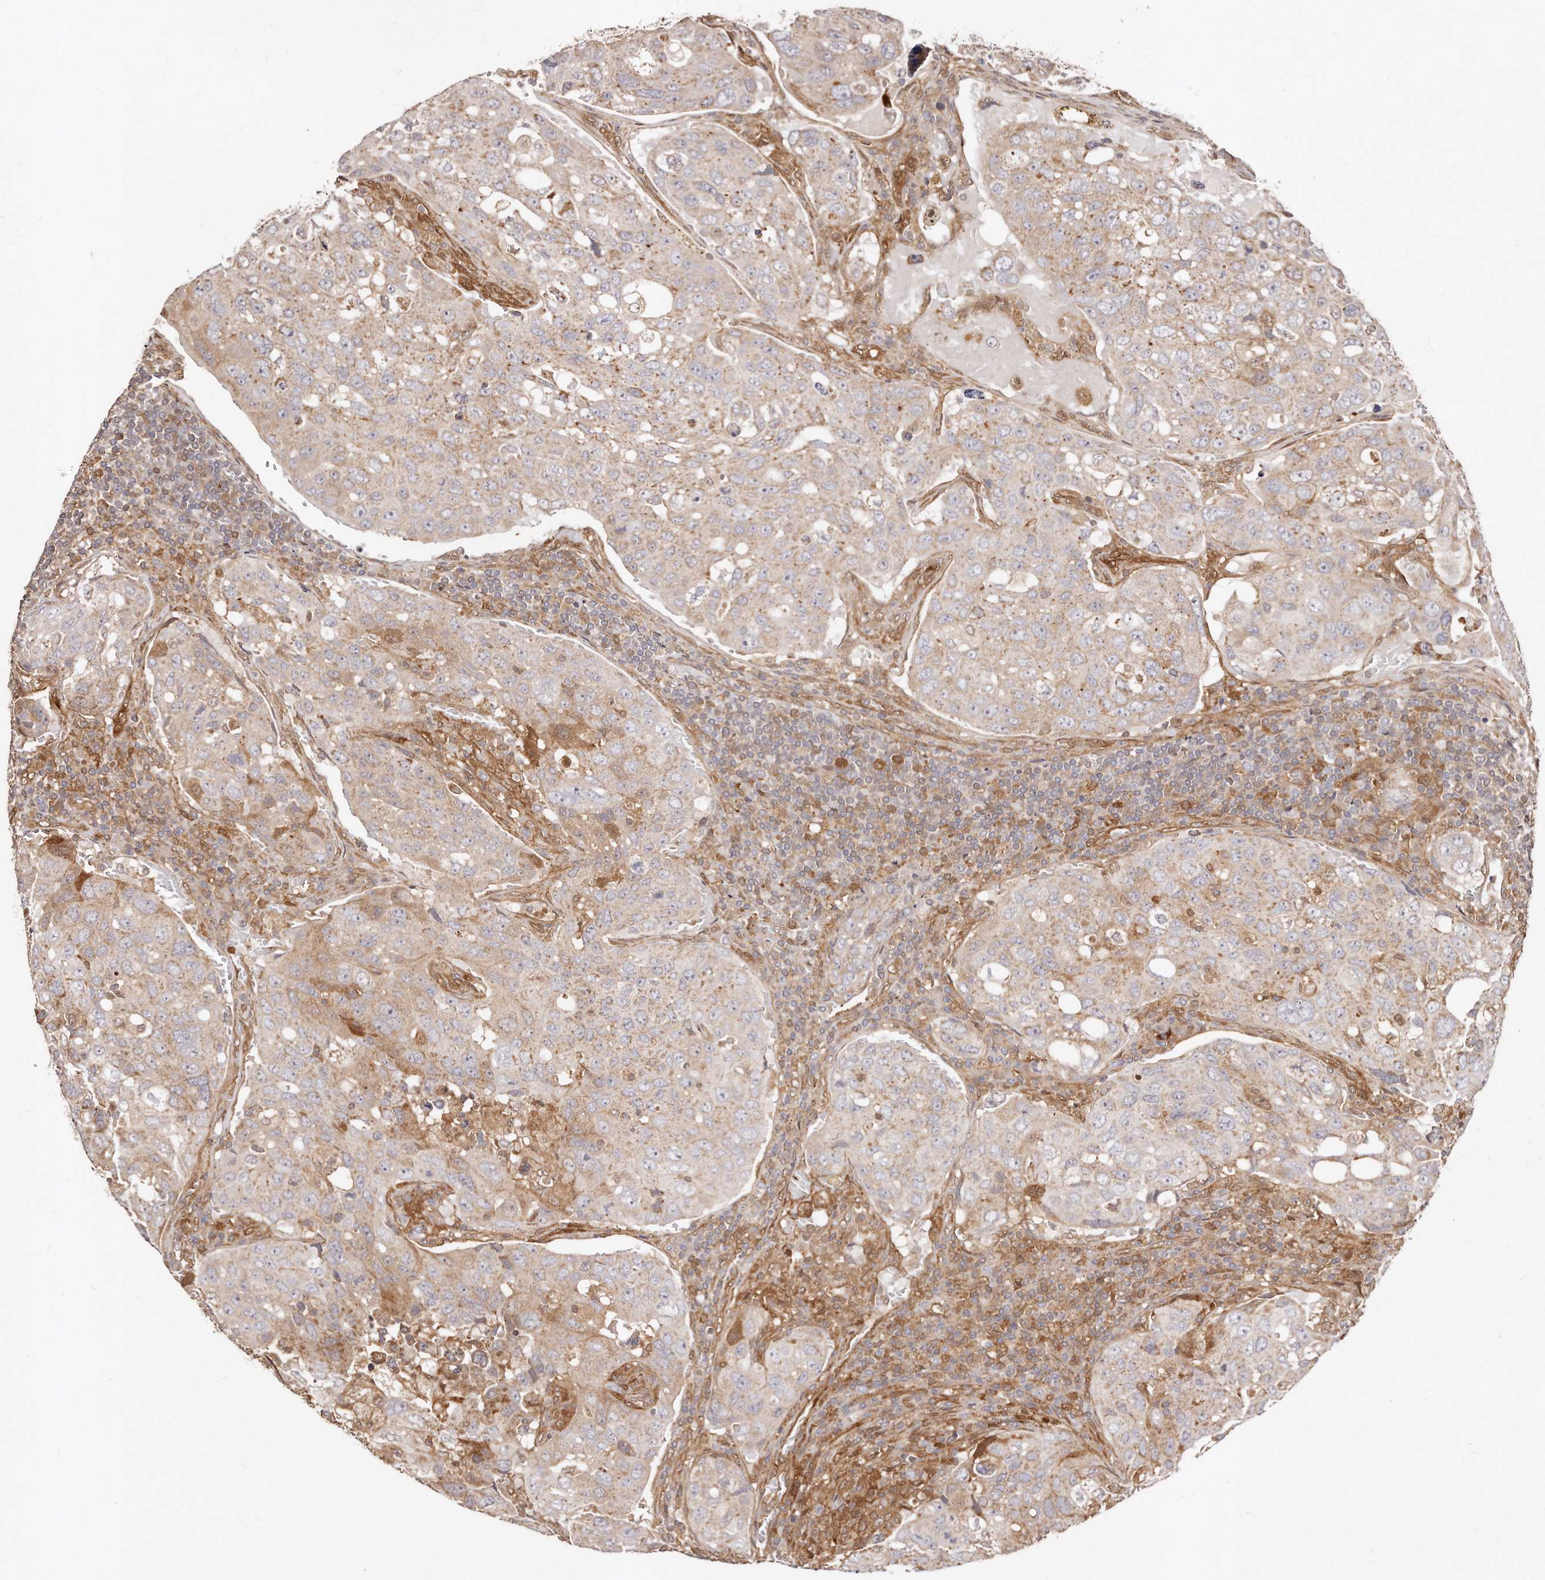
{"staining": {"intensity": "weak", "quantity": "25%-75%", "location": "cytoplasmic/membranous"}, "tissue": "urothelial cancer", "cell_type": "Tumor cells", "image_type": "cancer", "snomed": [{"axis": "morphology", "description": "Urothelial carcinoma, High grade"}, {"axis": "topography", "description": "Lymph node"}, {"axis": "topography", "description": "Urinary bladder"}], "caption": "Tumor cells demonstrate low levels of weak cytoplasmic/membranous positivity in about 25%-75% of cells in human urothelial cancer. (brown staining indicates protein expression, while blue staining denotes nuclei).", "gene": "GBP4", "patient": {"sex": "male", "age": 51}}